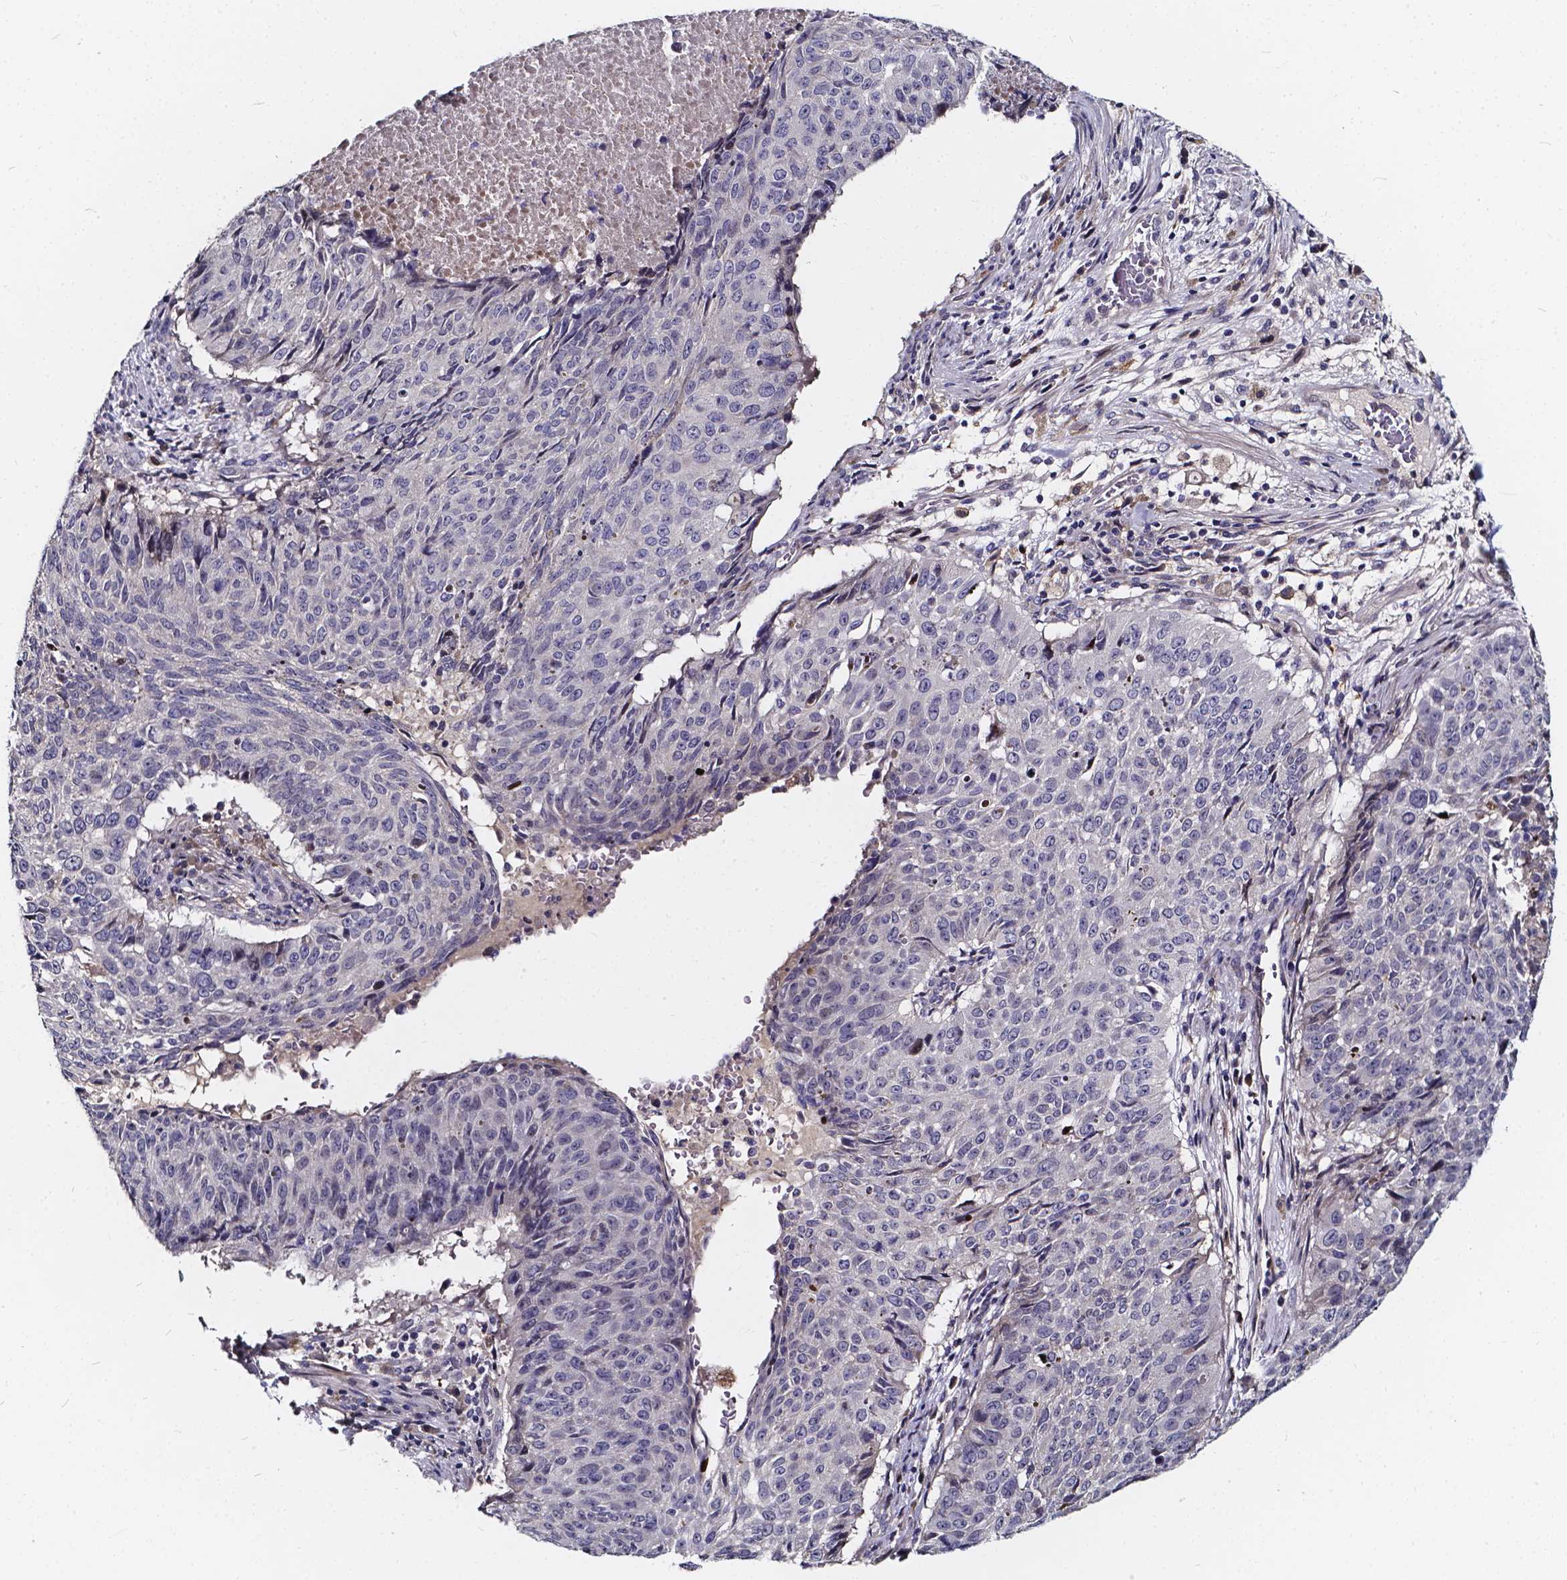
{"staining": {"intensity": "negative", "quantity": "none", "location": "none"}, "tissue": "lung cancer", "cell_type": "Tumor cells", "image_type": "cancer", "snomed": [{"axis": "morphology", "description": "Normal tissue, NOS"}, {"axis": "morphology", "description": "Squamous cell carcinoma, NOS"}, {"axis": "topography", "description": "Bronchus"}, {"axis": "topography", "description": "Lung"}], "caption": "High power microscopy histopathology image of an immunohistochemistry (IHC) histopathology image of squamous cell carcinoma (lung), revealing no significant positivity in tumor cells.", "gene": "SOWAHA", "patient": {"sex": "male", "age": 64}}